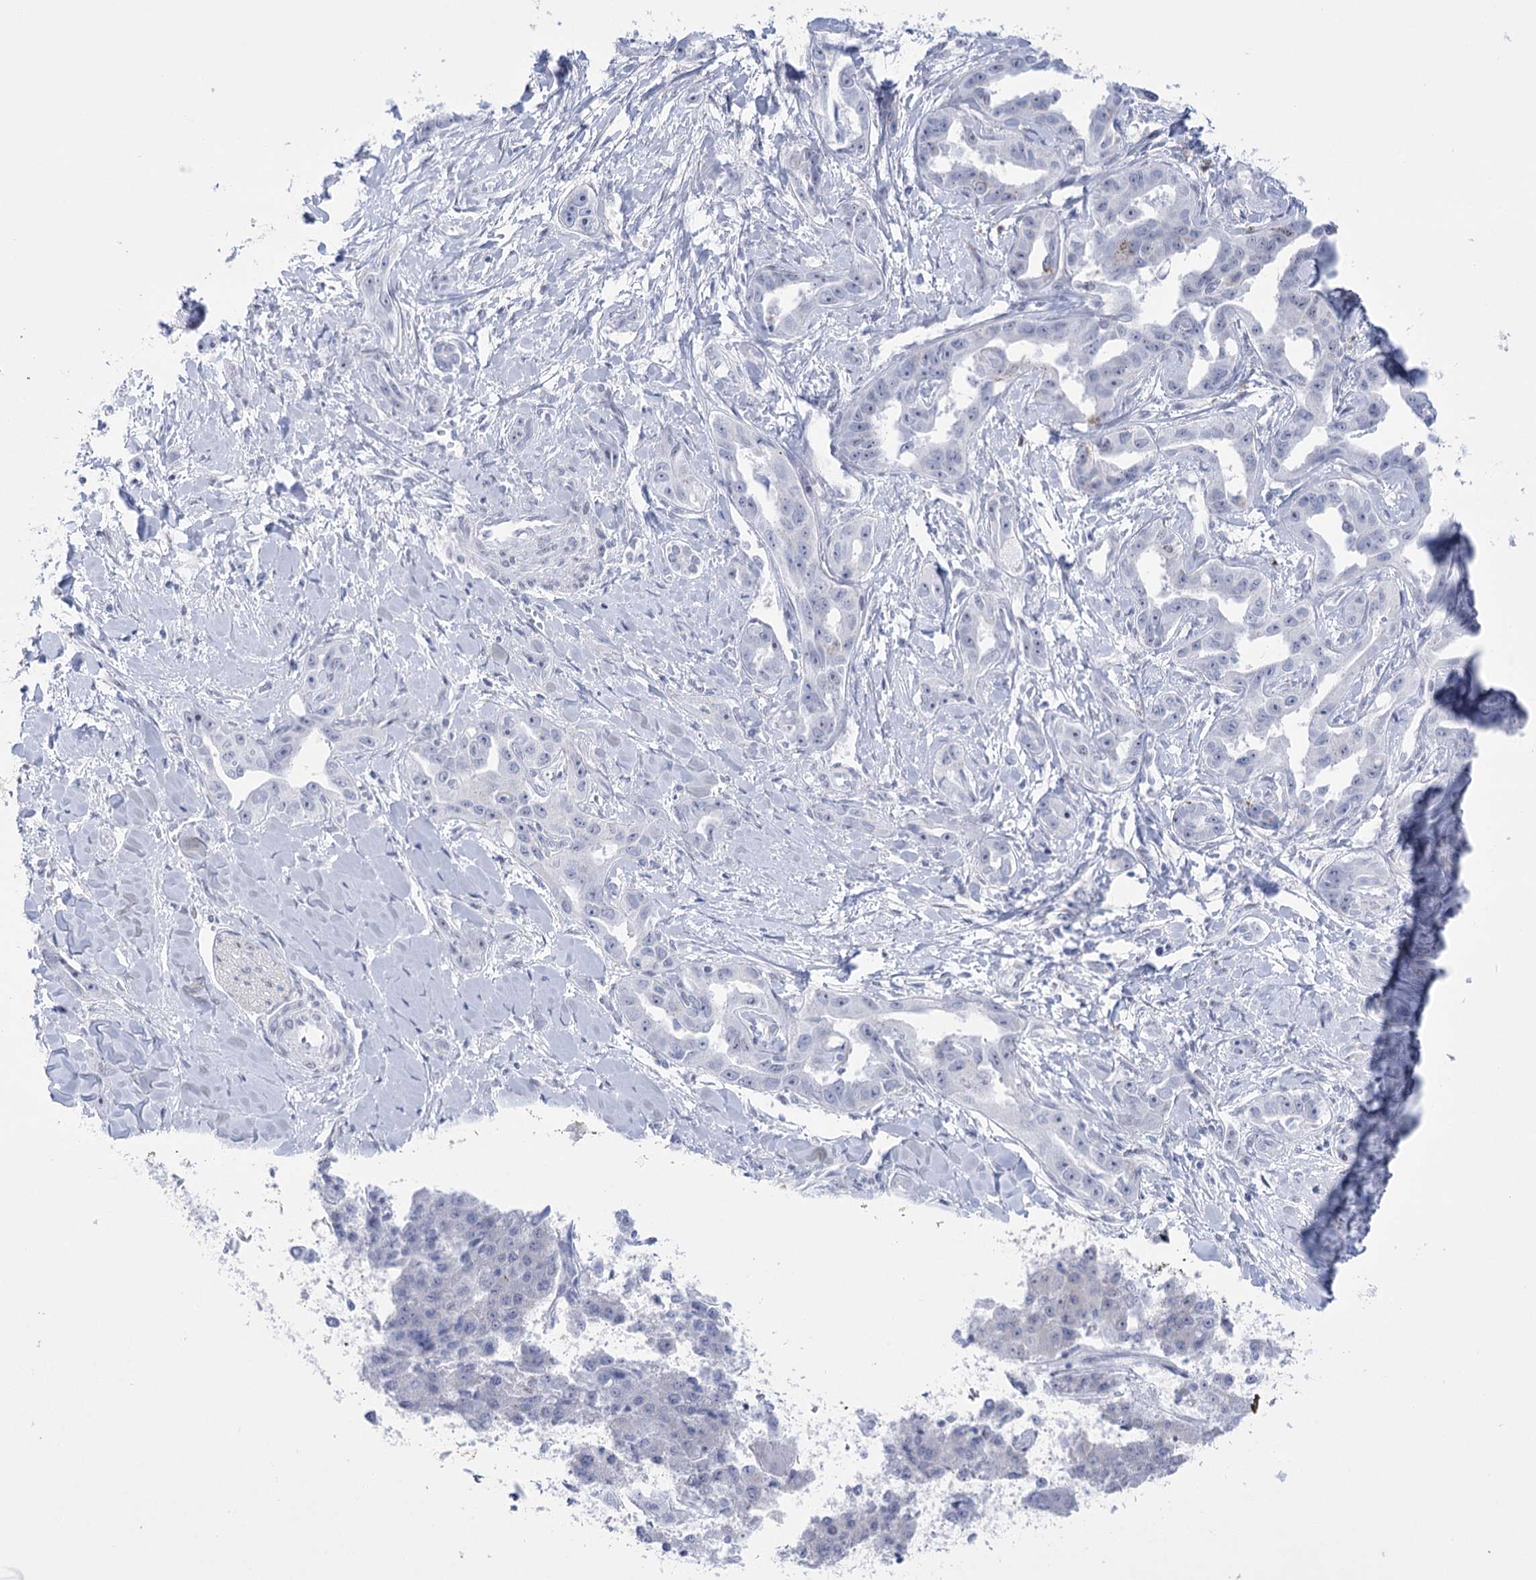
{"staining": {"intensity": "negative", "quantity": "none", "location": "none"}, "tissue": "liver cancer", "cell_type": "Tumor cells", "image_type": "cancer", "snomed": [{"axis": "morphology", "description": "Cholangiocarcinoma"}, {"axis": "topography", "description": "Liver"}], "caption": "Micrograph shows no protein expression in tumor cells of liver cancer tissue.", "gene": "HORMAD1", "patient": {"sex": "male", "age": 59}}